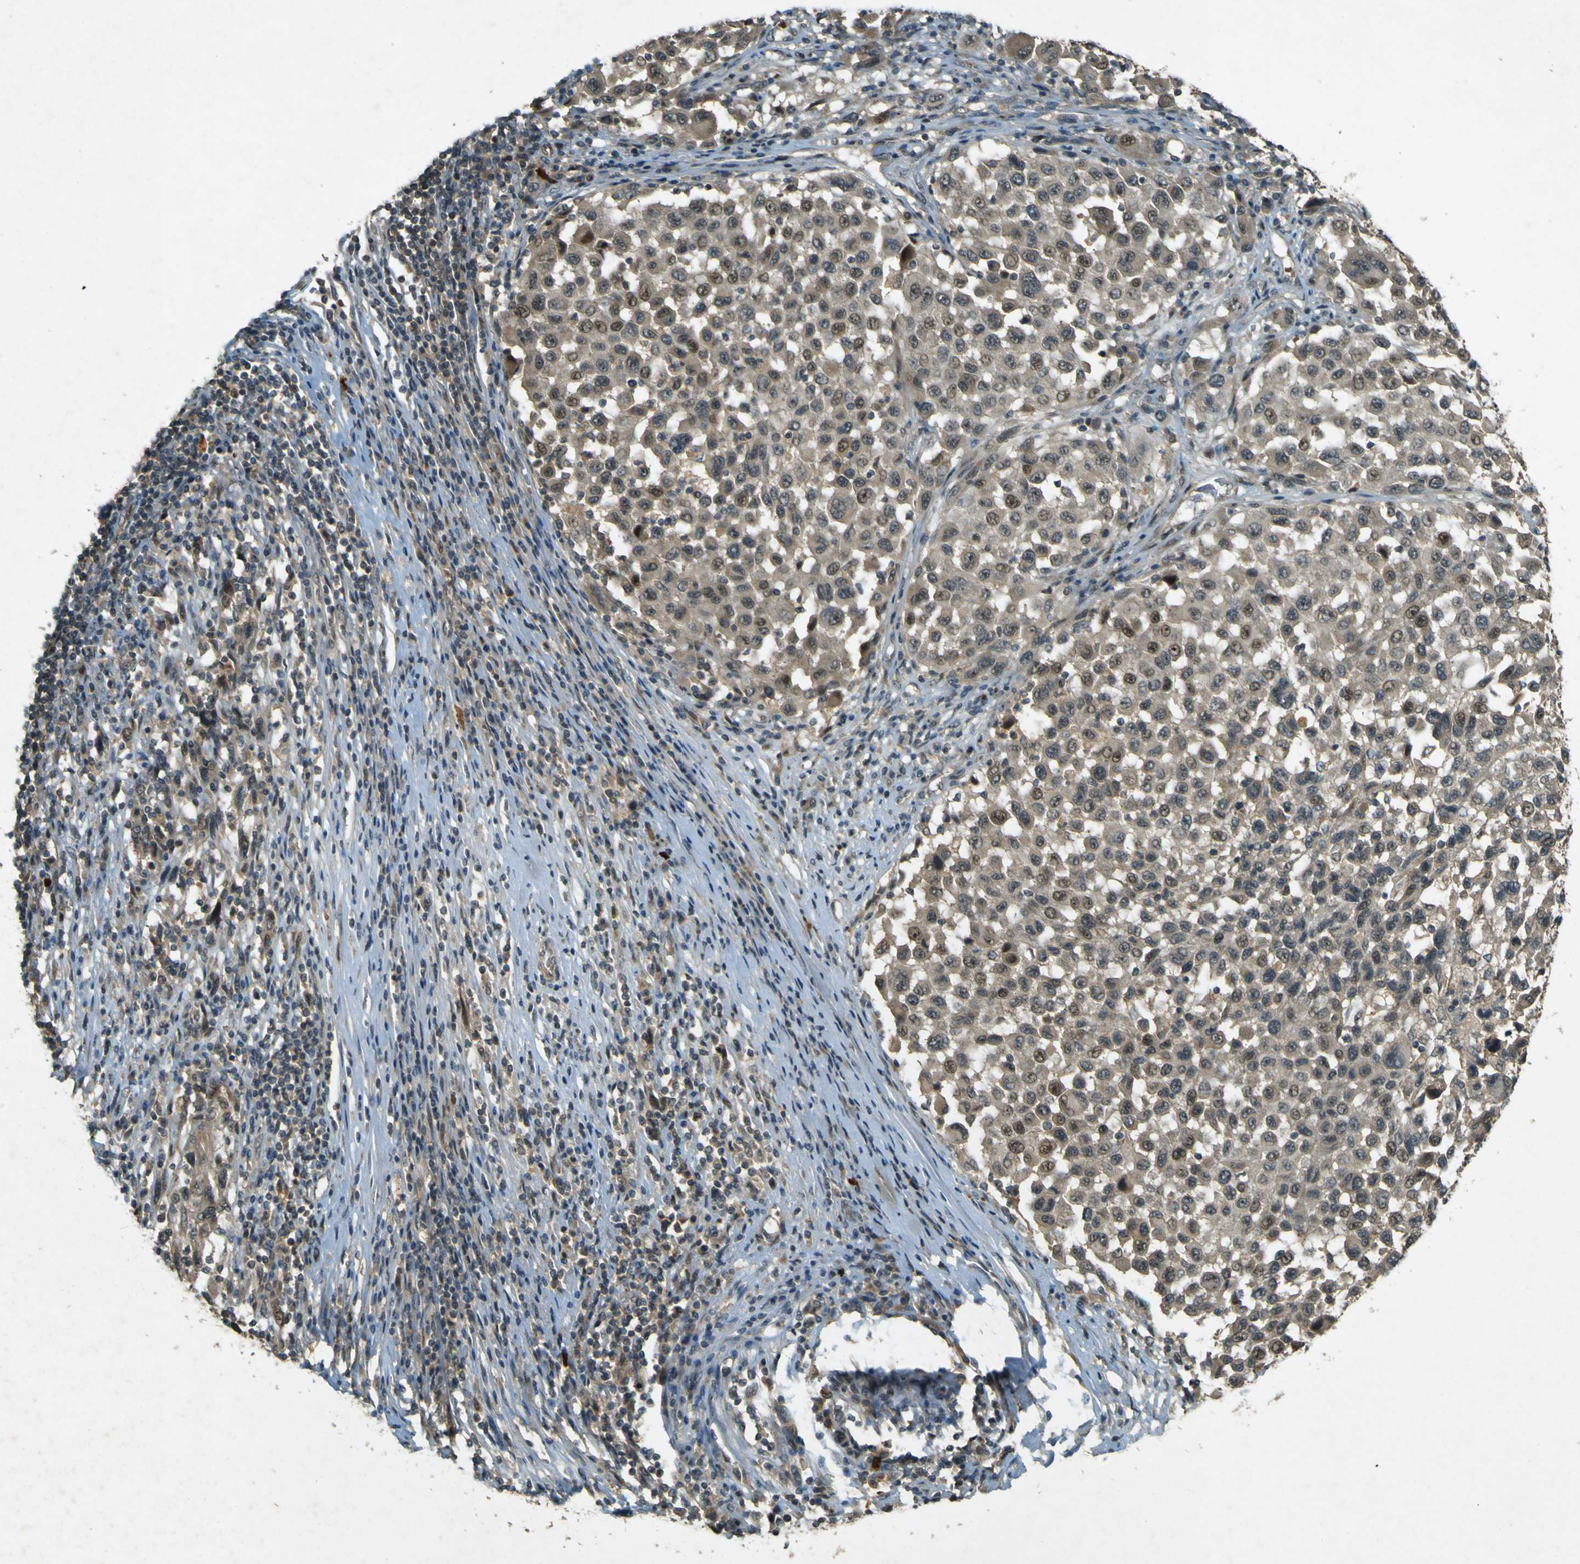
{"staining": {"intensity": "weak", "quantity": "25%-75%", "location": "cytoplasmic/membranous"}, "tissue": "melanoma", "cell_type": "Tumor cells", "image_type": "cancer", "snomed": [{"axis": "morphology", "description": "Malignant melanoma, Metastatic site"}, {"axis": "topography", "description": "Lymph node"}], "caption": "This photomicrograph displays immunohistochemistry (IHC) staining of malignant melanoma (metastatic site), with low weak cytoplasmic/membranous expression in about 25%-75% of tumor cells.", "gene": "MPDZ", "patient": {"sex": "male", "age": 61}}